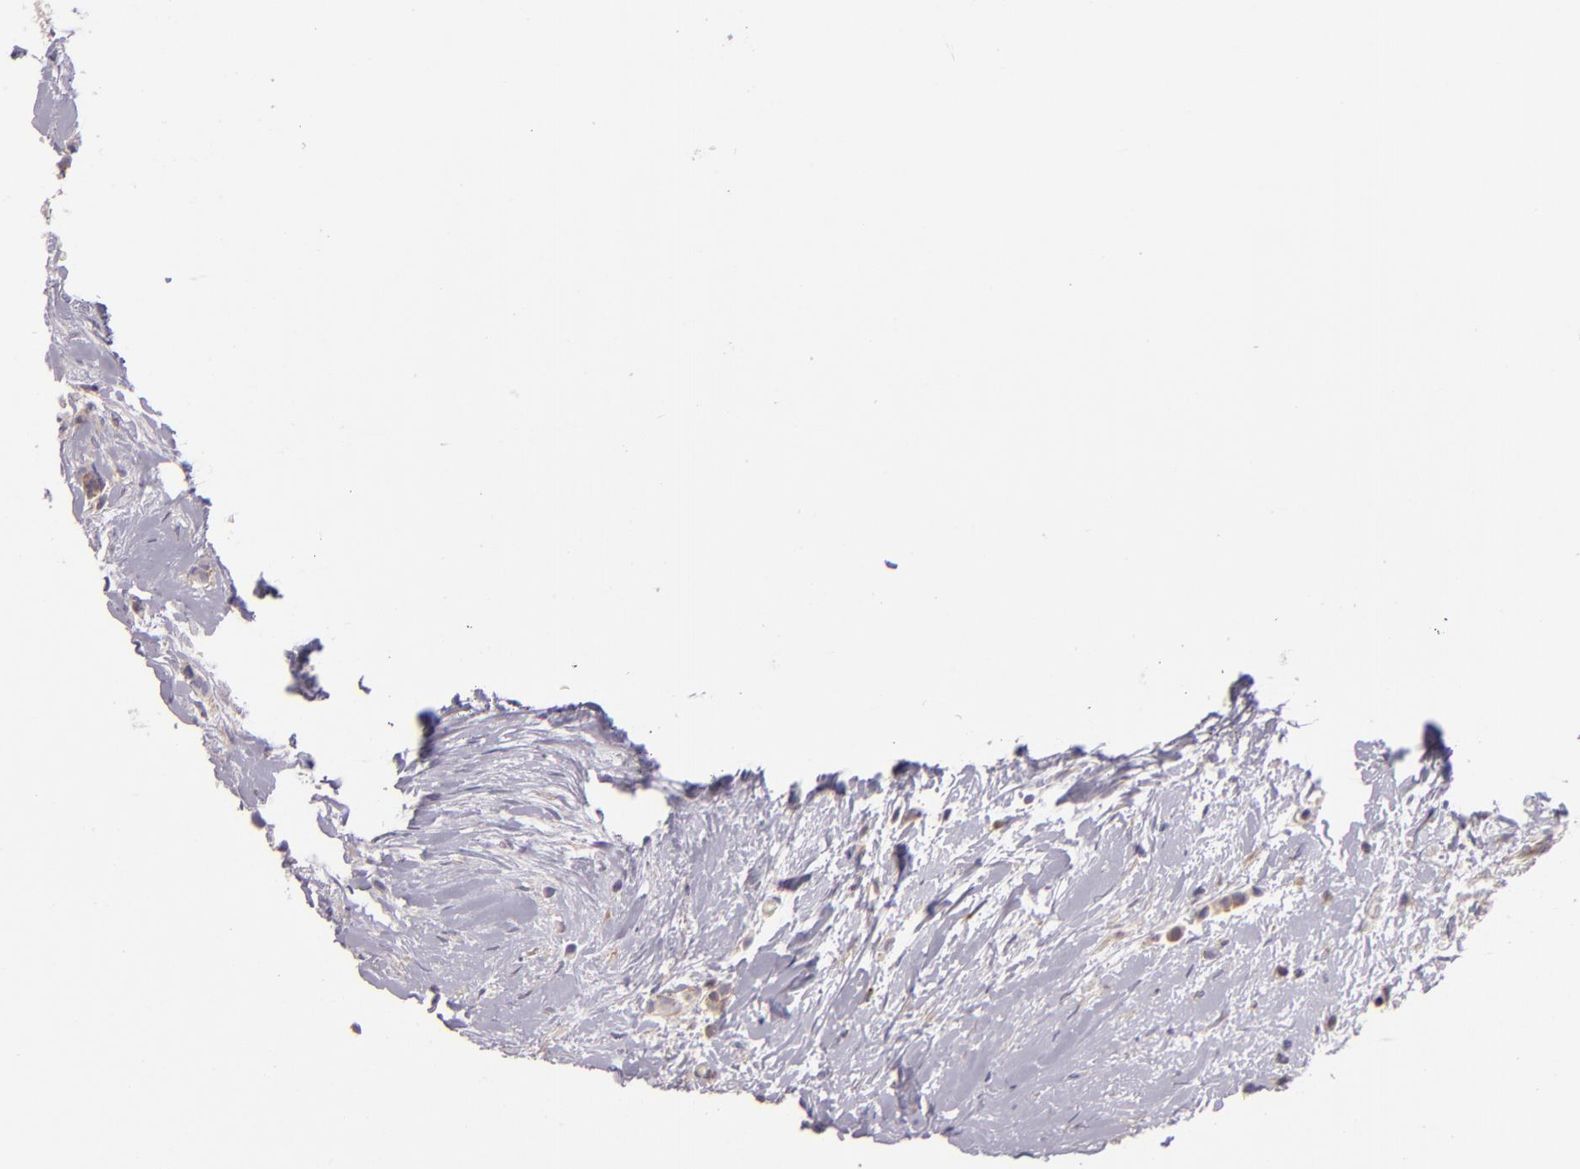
{"staining": {"intensity": "weak", "quantity": "25%-75%", "location": "cytoplasmic/membranous"}, "tissue": "breast cancer", "cell_type": "Tumor cells", "image_type": "cancer", "snomed": [{"axis": "morphology", "description": "Lobular carcinoma"}, {"axis": "topography", "description": "Breast"}], "caption": "A brown stain highlights weak cytoplasmic/membranous positivity of a protein in human lobular carcinoma (breast) tumor cells. The staining was performed using DAB to visualize the protein expression in brown, while the nuclei were stained in blue with hematoxylin (Magnification: 20x).", "gene": "UPF3B", "patient": {"sex": "female", "age": 56}}